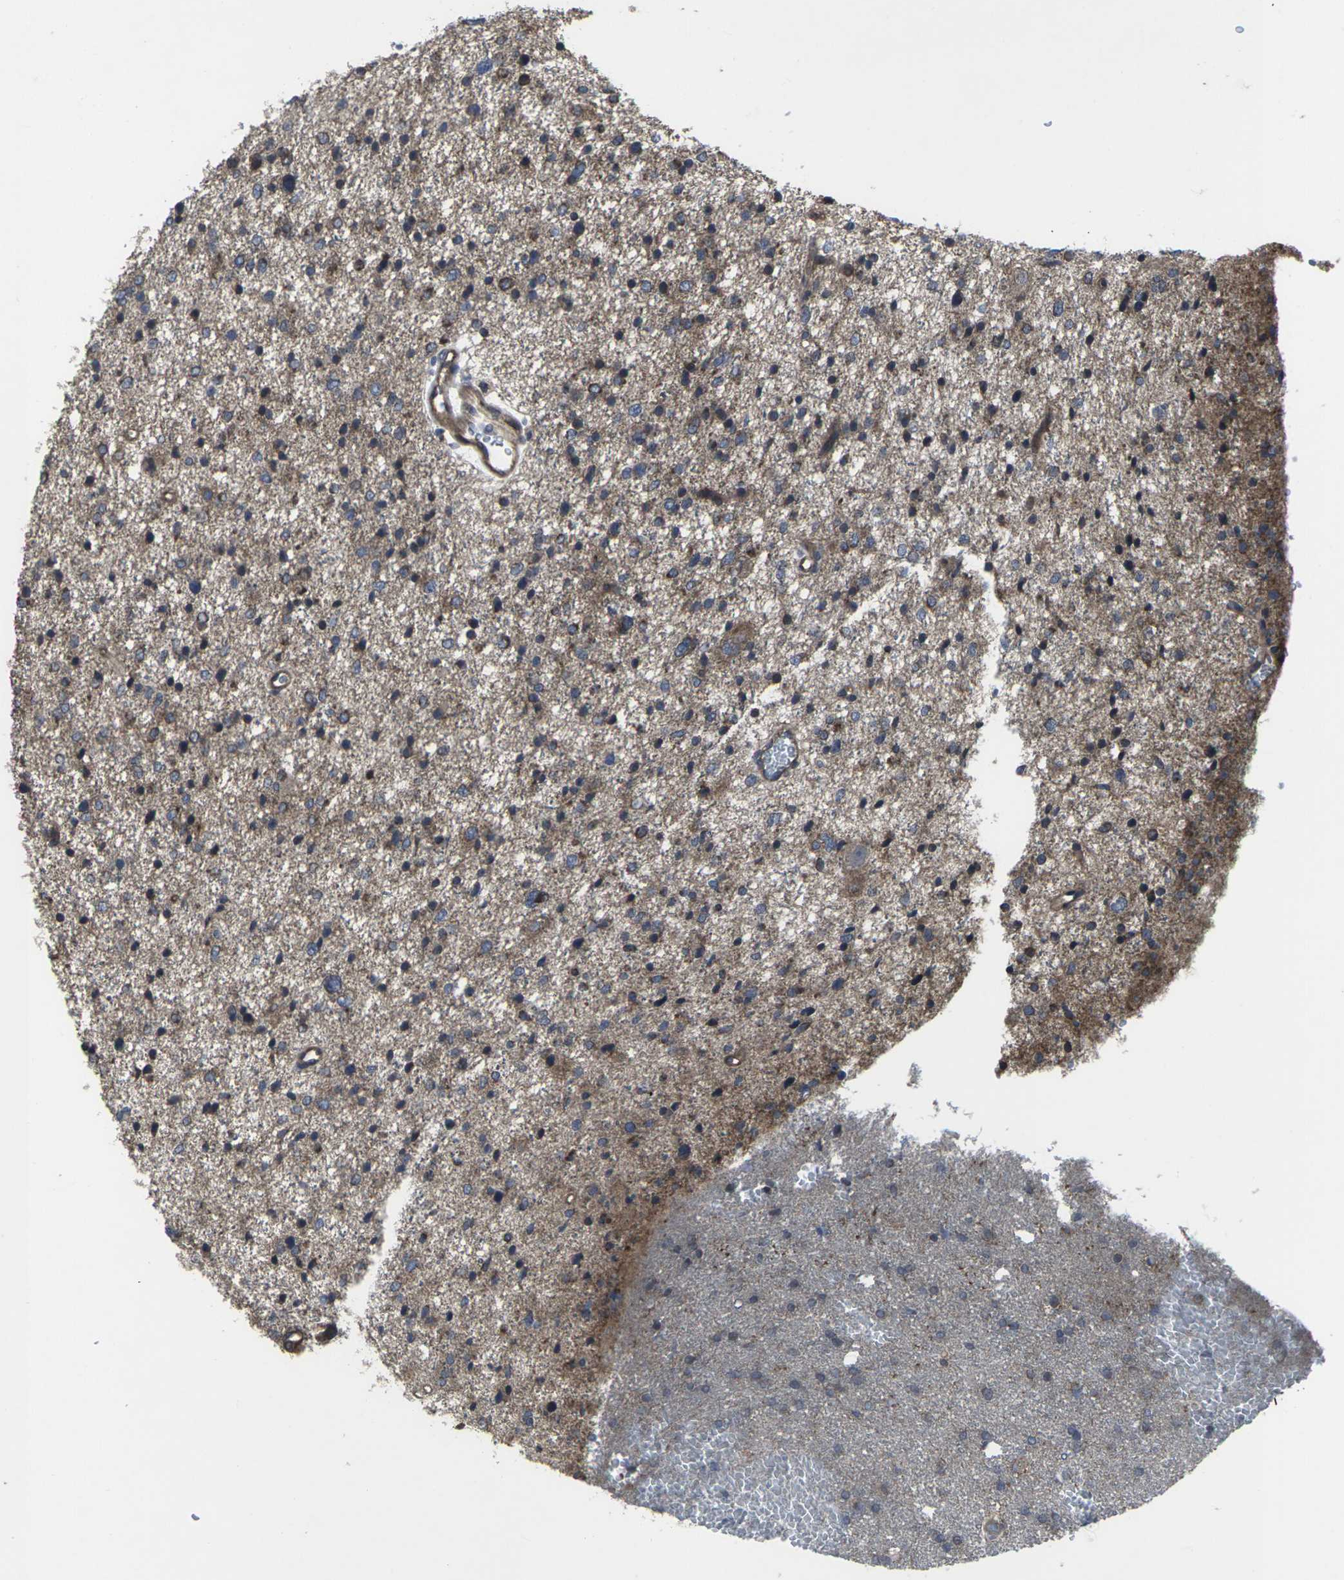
{"staining": {"intensity": "moderate", "quantity": ">75%", "location": "cytoplasmic/membranous"}, "tissue": "glioma", "cell_type": "Tumor cells", "image_type": "cancer", "snomed": [{"axis": "morphology", "description": "Glioma, malignant, Low grade"}, {"axis": "topography", "description": "Brain"}], "caption": "Immunohistochemistry (IHC) of glioma reveals medium levels of moderate cytoplasmic/membranous positivity in about >75% of tumor cells.", "gene": "MAPKAPK2", "patient": {"sex": "female", "age": 37}}